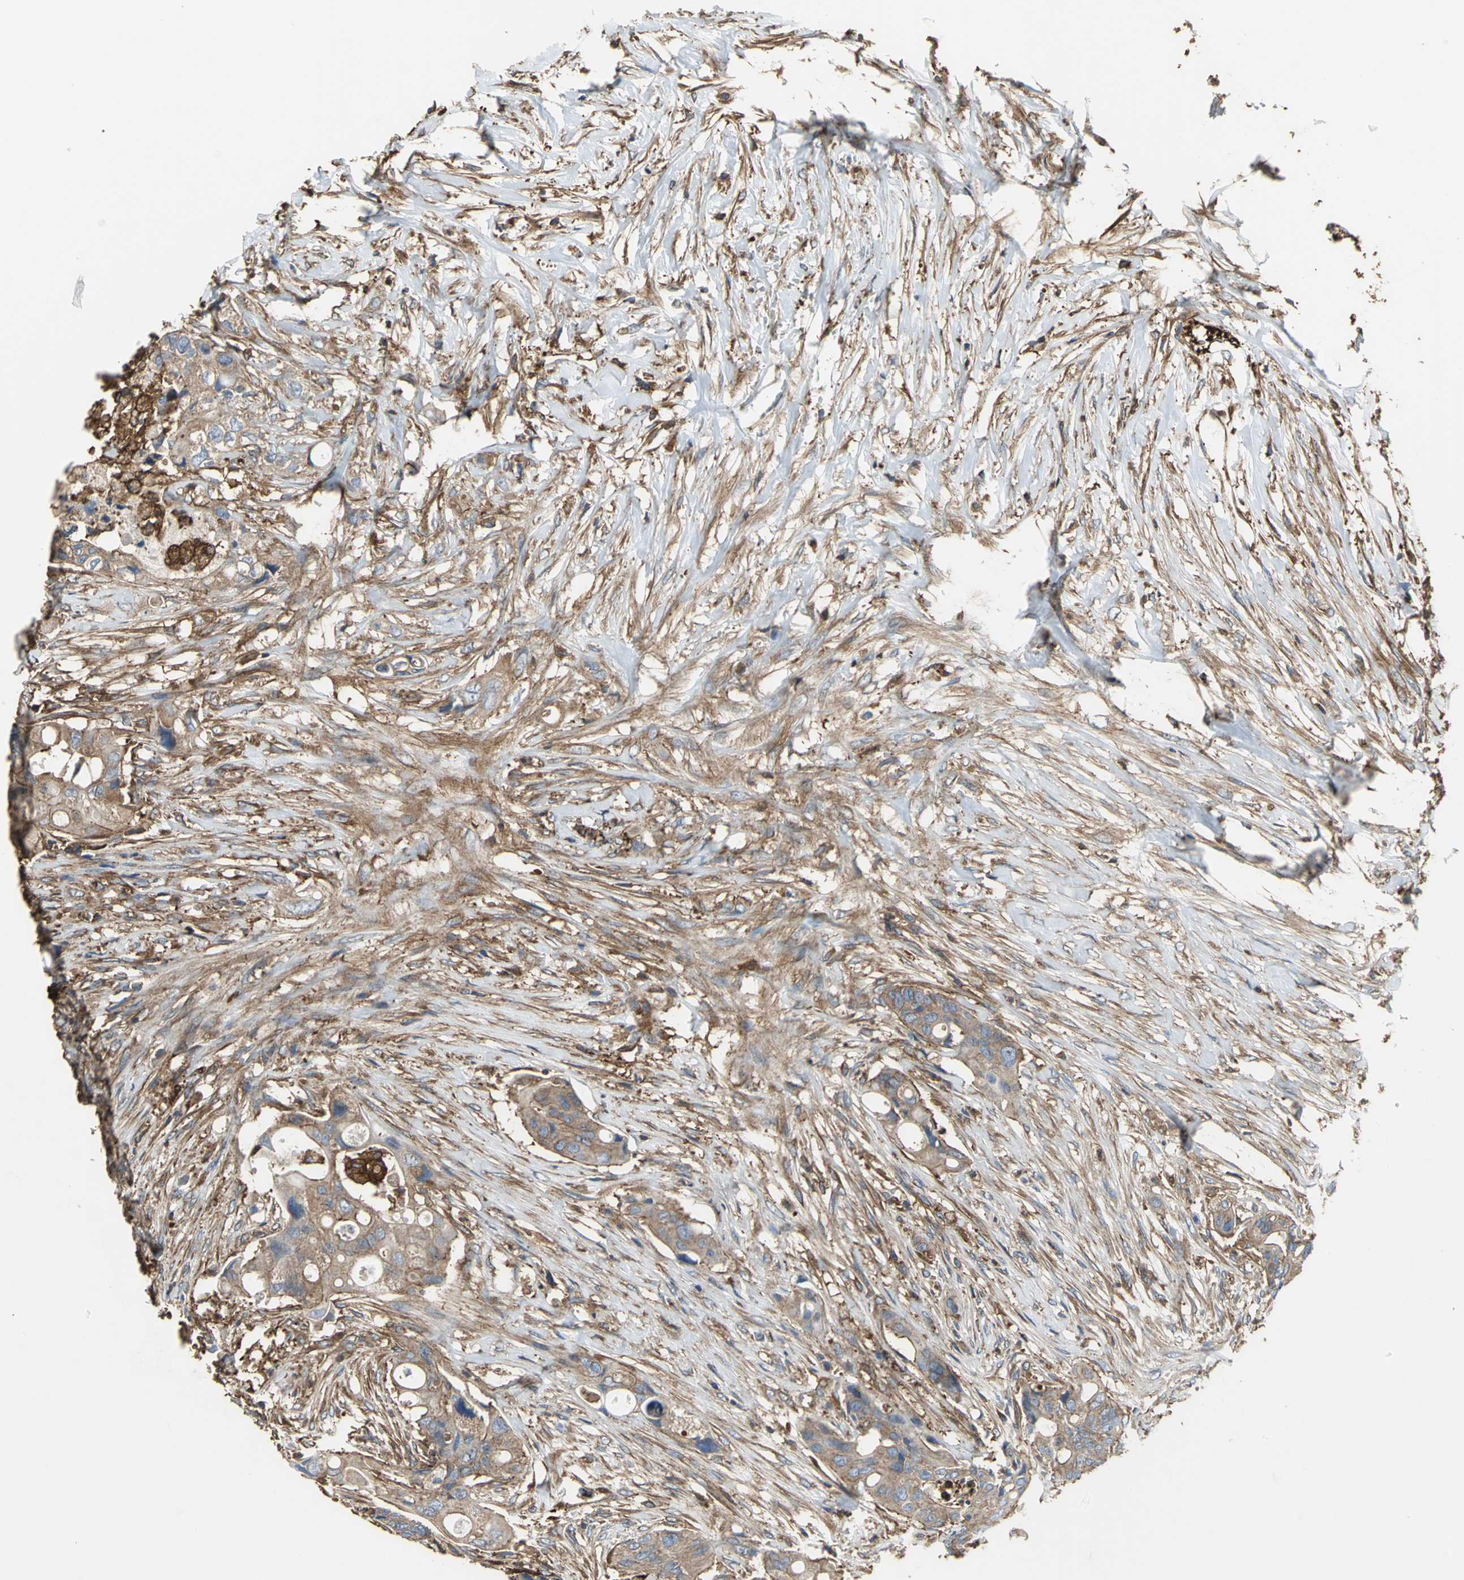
{"staining": {"intensity": "moderate", "quantity": ">75%", "location": "cytoplasmic/membranous"}, "tissue": "colorectal cancer", "cell_type": "Tumor cells", "image_type": "cancer", "snomed": [{"axis": "morphology", "description": "Adenocarcinoma, NOS"}, {"axis": "topography", "description": "Colon"}], "caption": "A medium amount of moderate cytoplasmic/membranous expression is appreciated in about >75% of tumor cells in adenocarcinoma (colorectal) tissue.", "gene": "TLN1", "patient": {"sex": "female", "age": 57}}